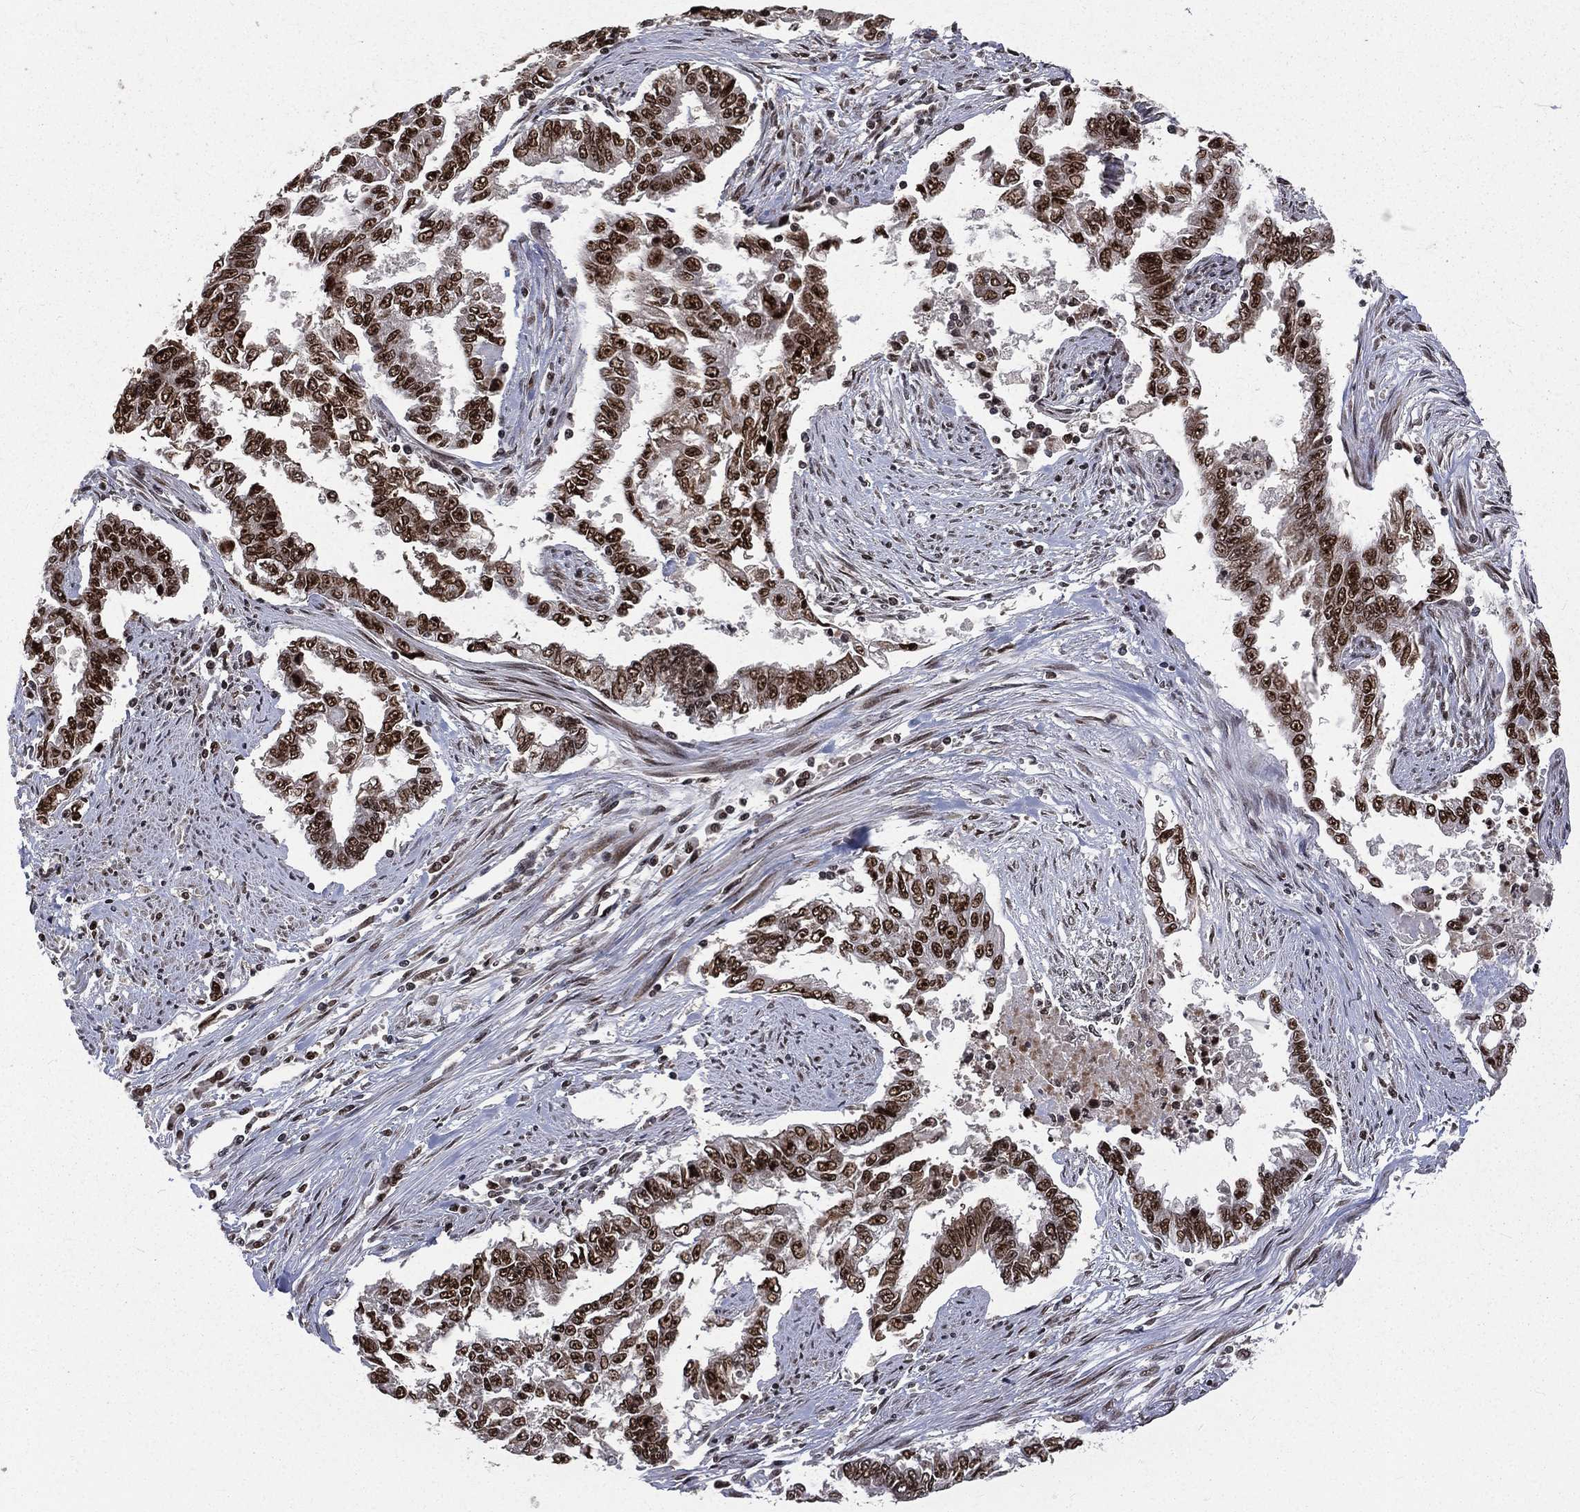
{"staining": {"intensity": "strong", "quantity": ">75%", "location": "nuclear"}, "tissue": "endometrial cancer", "cell_type": "Tumor cells", "image_type": "cancer", "snomed": [{"axis": "morphology", "description": "Adenocarcinoma, NOS"}, {"axis": "topography", "description": "Uterus"}], "caption": "IHC of endometrial cancer (adenocarcinoma) demonstrates high levels of strong nuclear positivity in approximately >75% of tumor cells. (brown staining indicates protein expression, while blue staining denotes nuclei).", "gene": "POLB", "patient": {"sex": "female", "age": 59}}